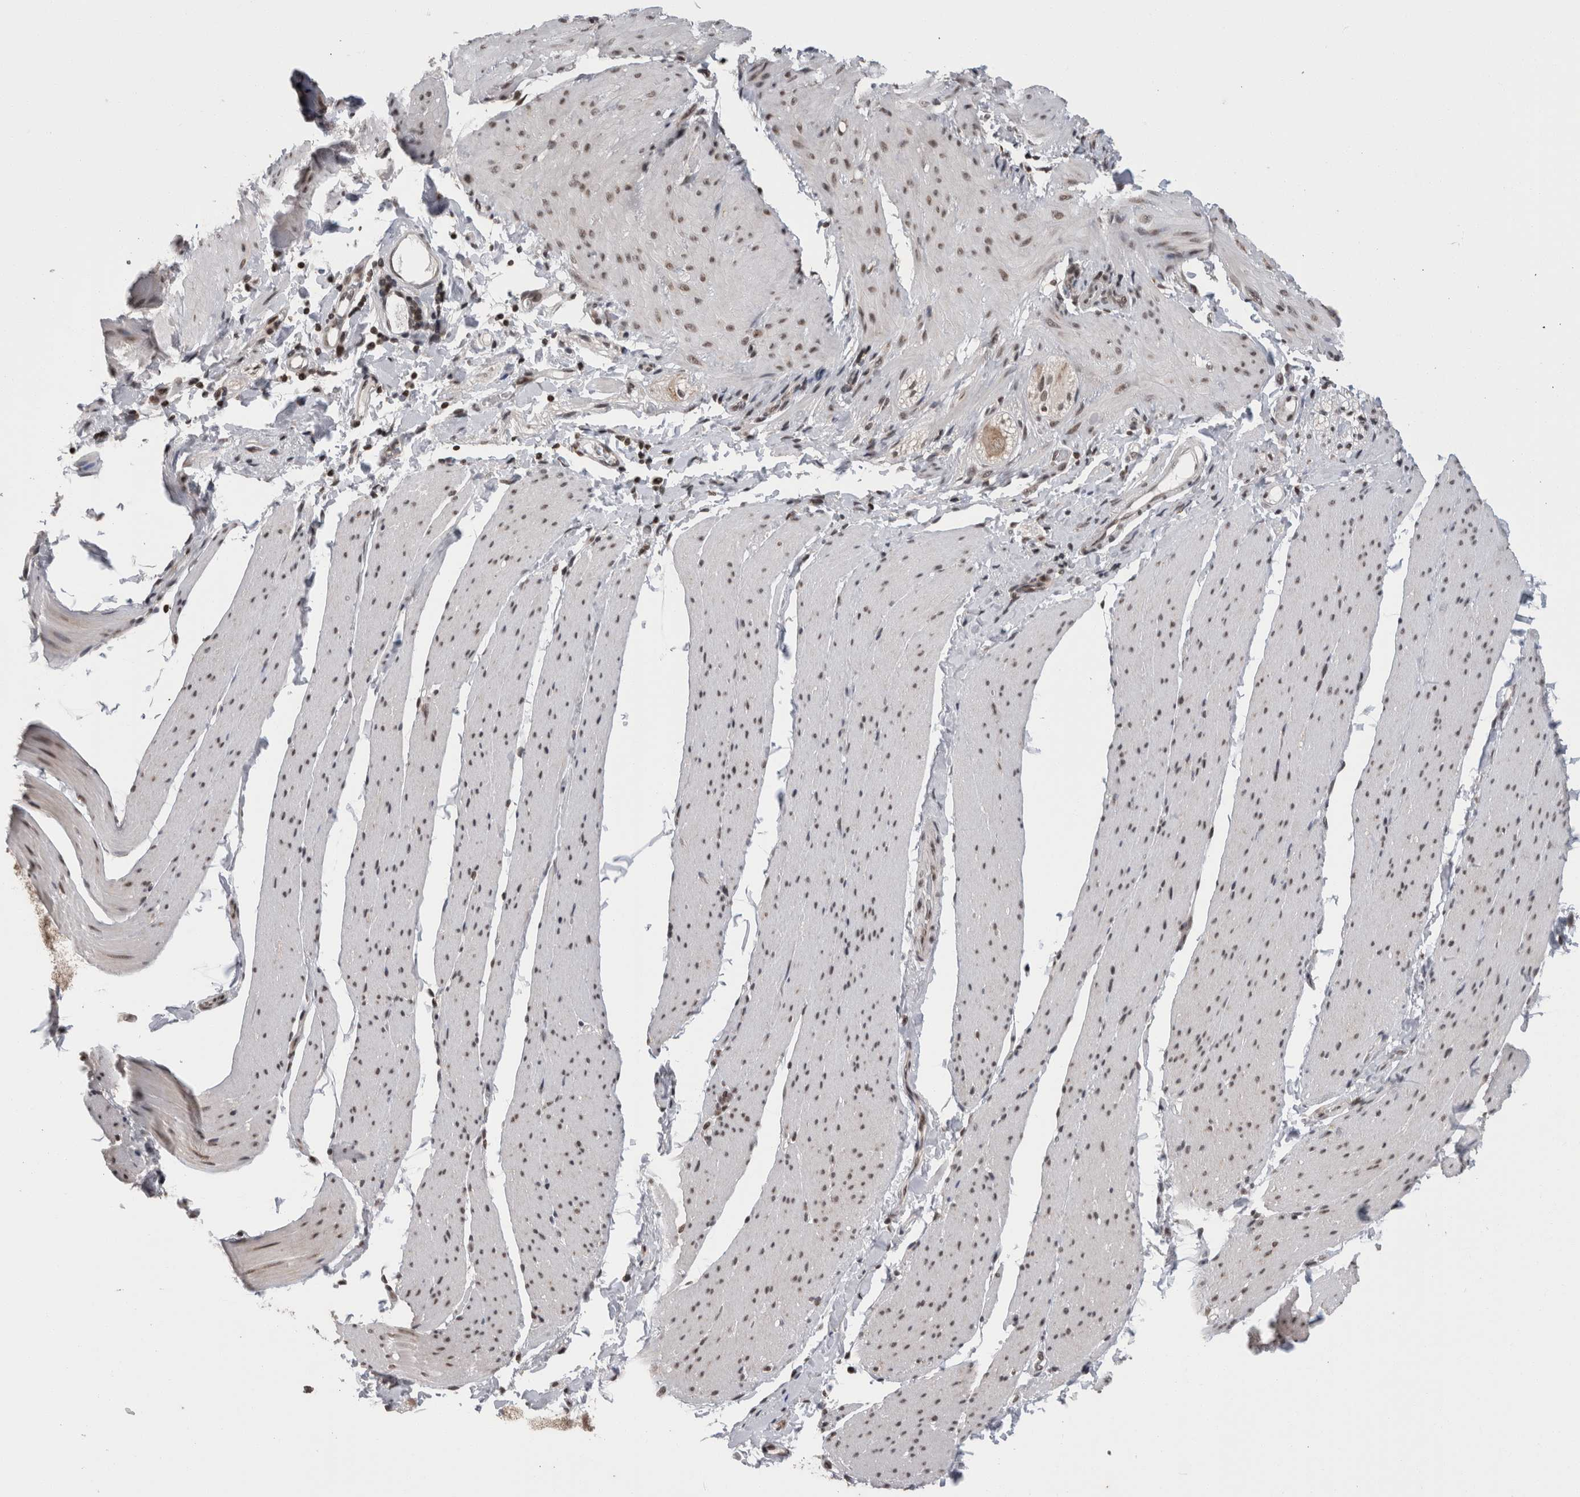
{"staining": {"intensity": "weak", "quantity": "25%-75%", "location": "nuclear"}, "tissue": "smooth muscle", "cell_type": "Smooth muscle cells", "image_type": "normal", "snomed": [{"axis": "morphology", "description": "Normal tissue, NOS"}, {"axis": "topography", "description": "Smooth muscle"}, {"axis": "topography", "description": "Small intestine"}], "caption": "Protein expression analysis of unremarkable smooth muscle demonstrates weak nuclear expression in about 25%-75% of smooth muscle cells.", "gene": "ZBTB11", "patient": {"sex": "female", "age": 84}}